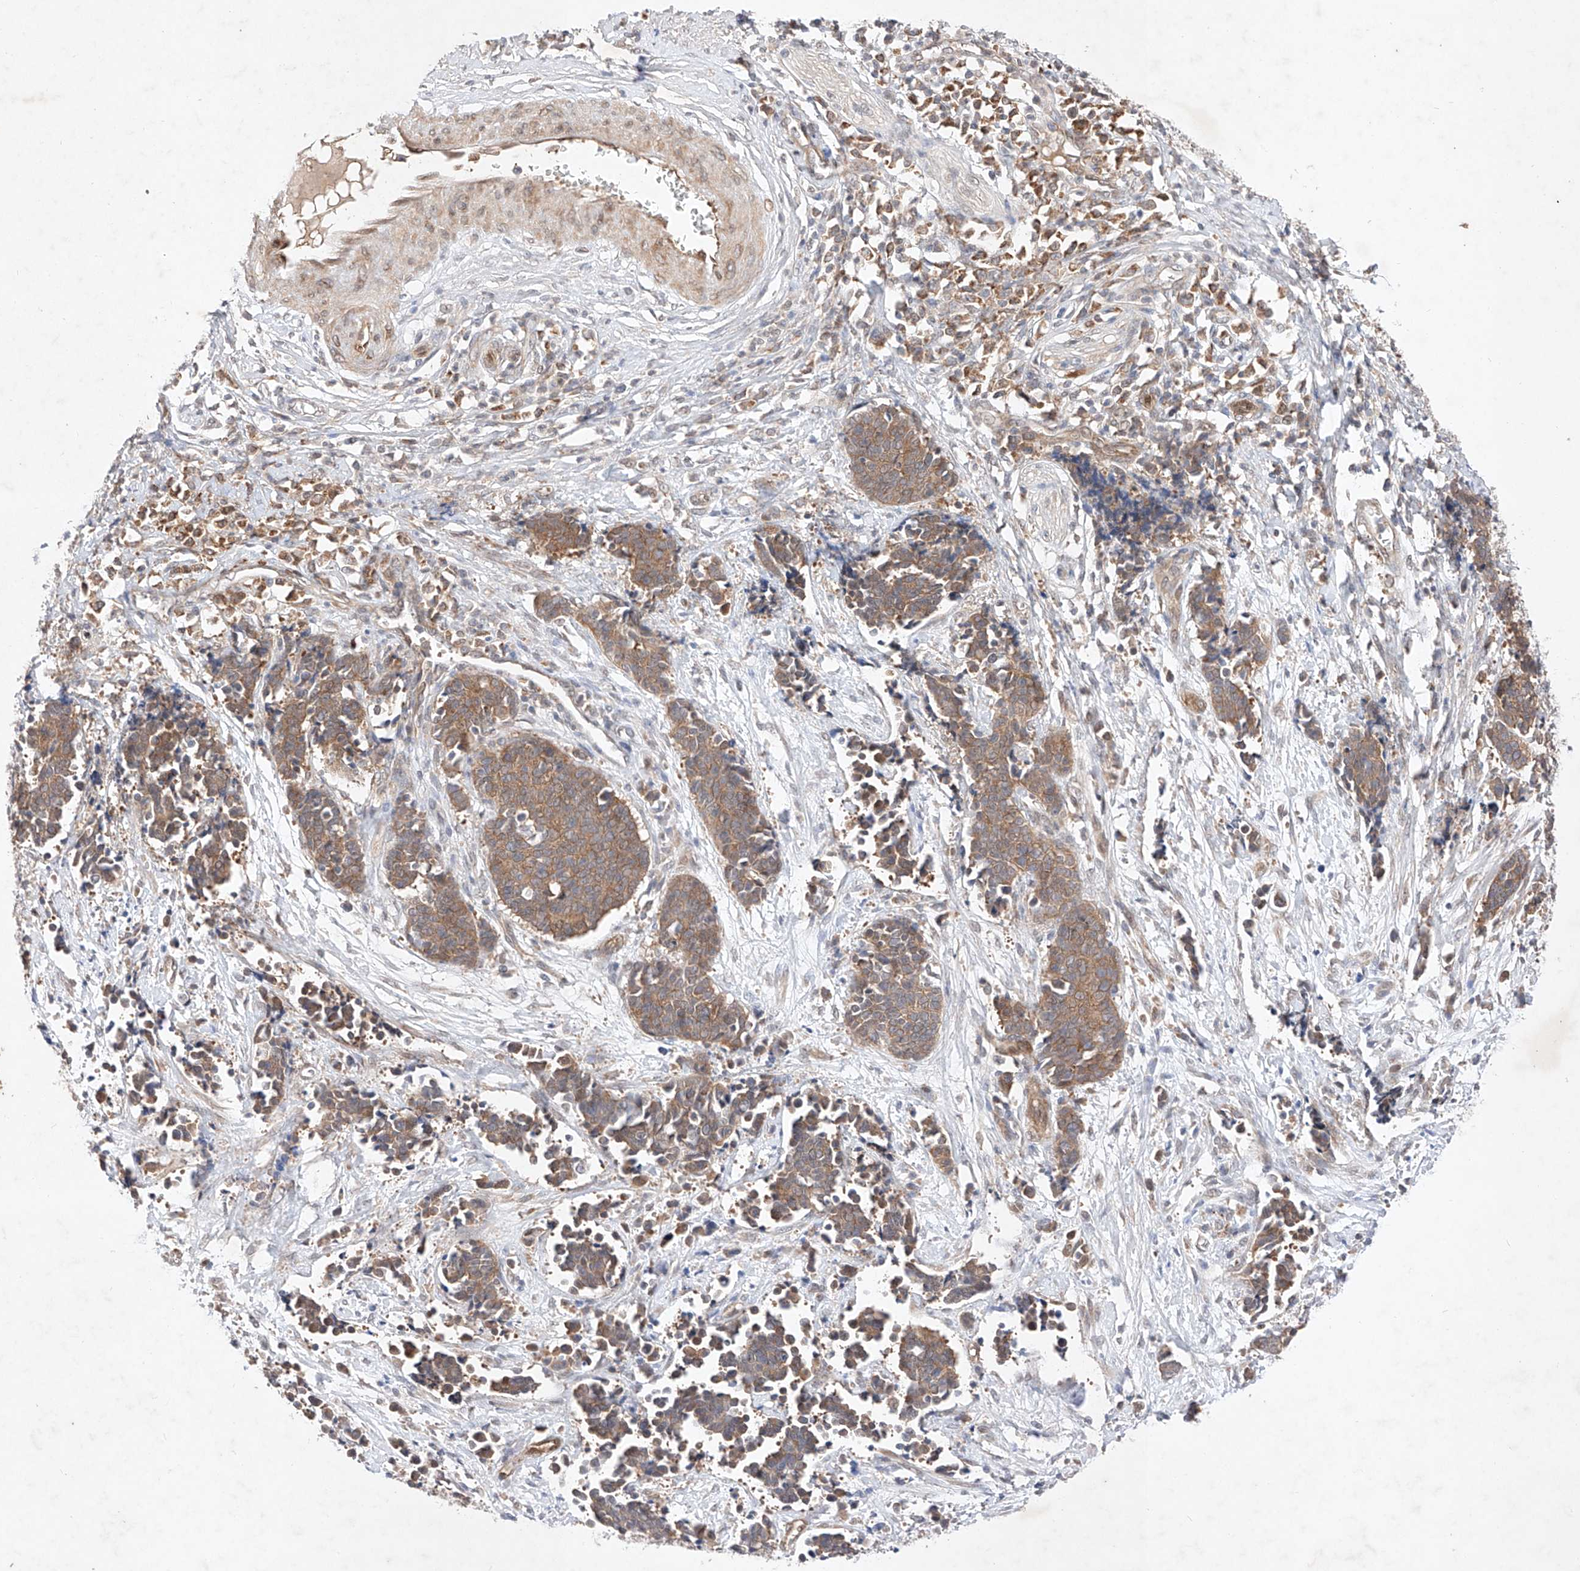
{"staining": {"intensity": "moderate", "quantity": ">75%", "location": "cytoplasmic/membranous"}, "tissue": "cervical cancer", "cell_type": "Tumor cells", "image_type": "cancer", "snomed": [{"axis": "morphology", "description": "Squamous cell carcinoma, NOS"}, {"axis": "topography", "description": "Cervix"}], "caption": "Moderate cytoplasmic/membranous expression is identified in about >75% of tumor cells in squamous cell carcinoma (cervical).", "gene": "ZNF124", "patient": {"sex": "female", "age": 35}}